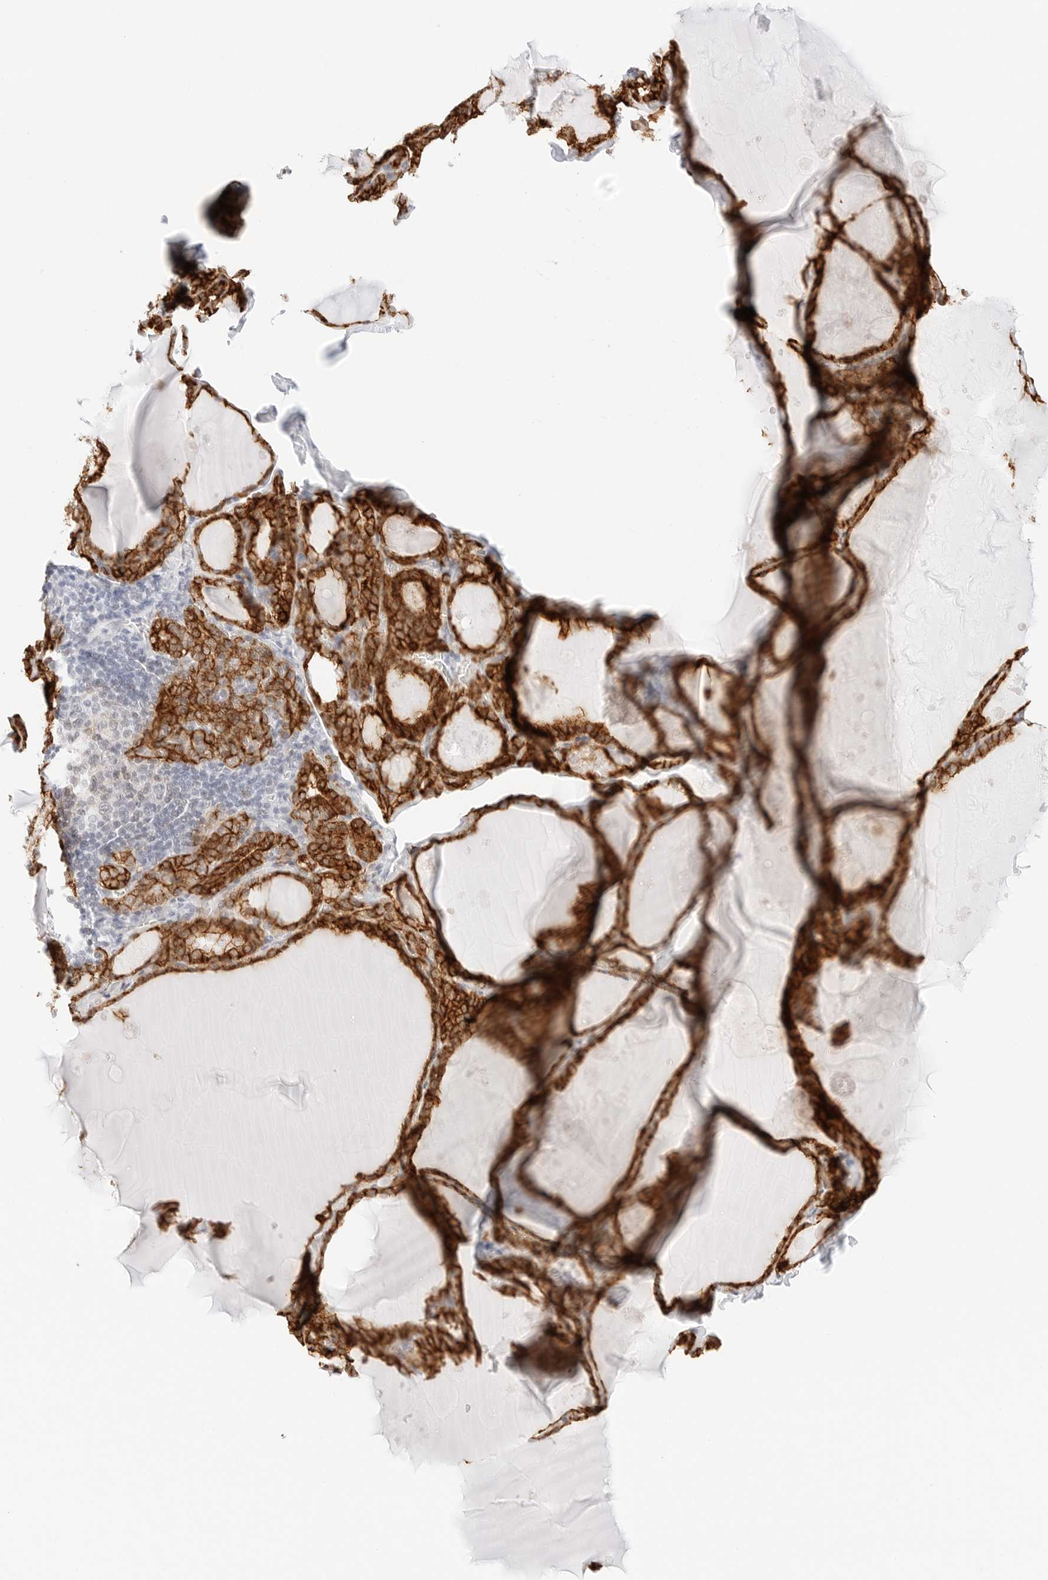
{"staining": {"intensity": "strong", "quantity": ">75%", "location": "cytoplasmic/membranous"}, "tissue": "thyroid gland", "cell_type": "Glandular cells", "image_type": "normal", "snomed": [{"axis": "morphology", "description": "Normal tissue, NOS"}, {"axis": "topography", "description": "Thyroid gland"}], "caption": "The immunohistochemical stain highlights strong cytoplasmic/membranous expression in glandular cells of unremarkable thyroid gland. (IHC, brightfield microscopy, high magnification).", "gene": "CDH1", "patient": {"sex": "male", "age": 56}}